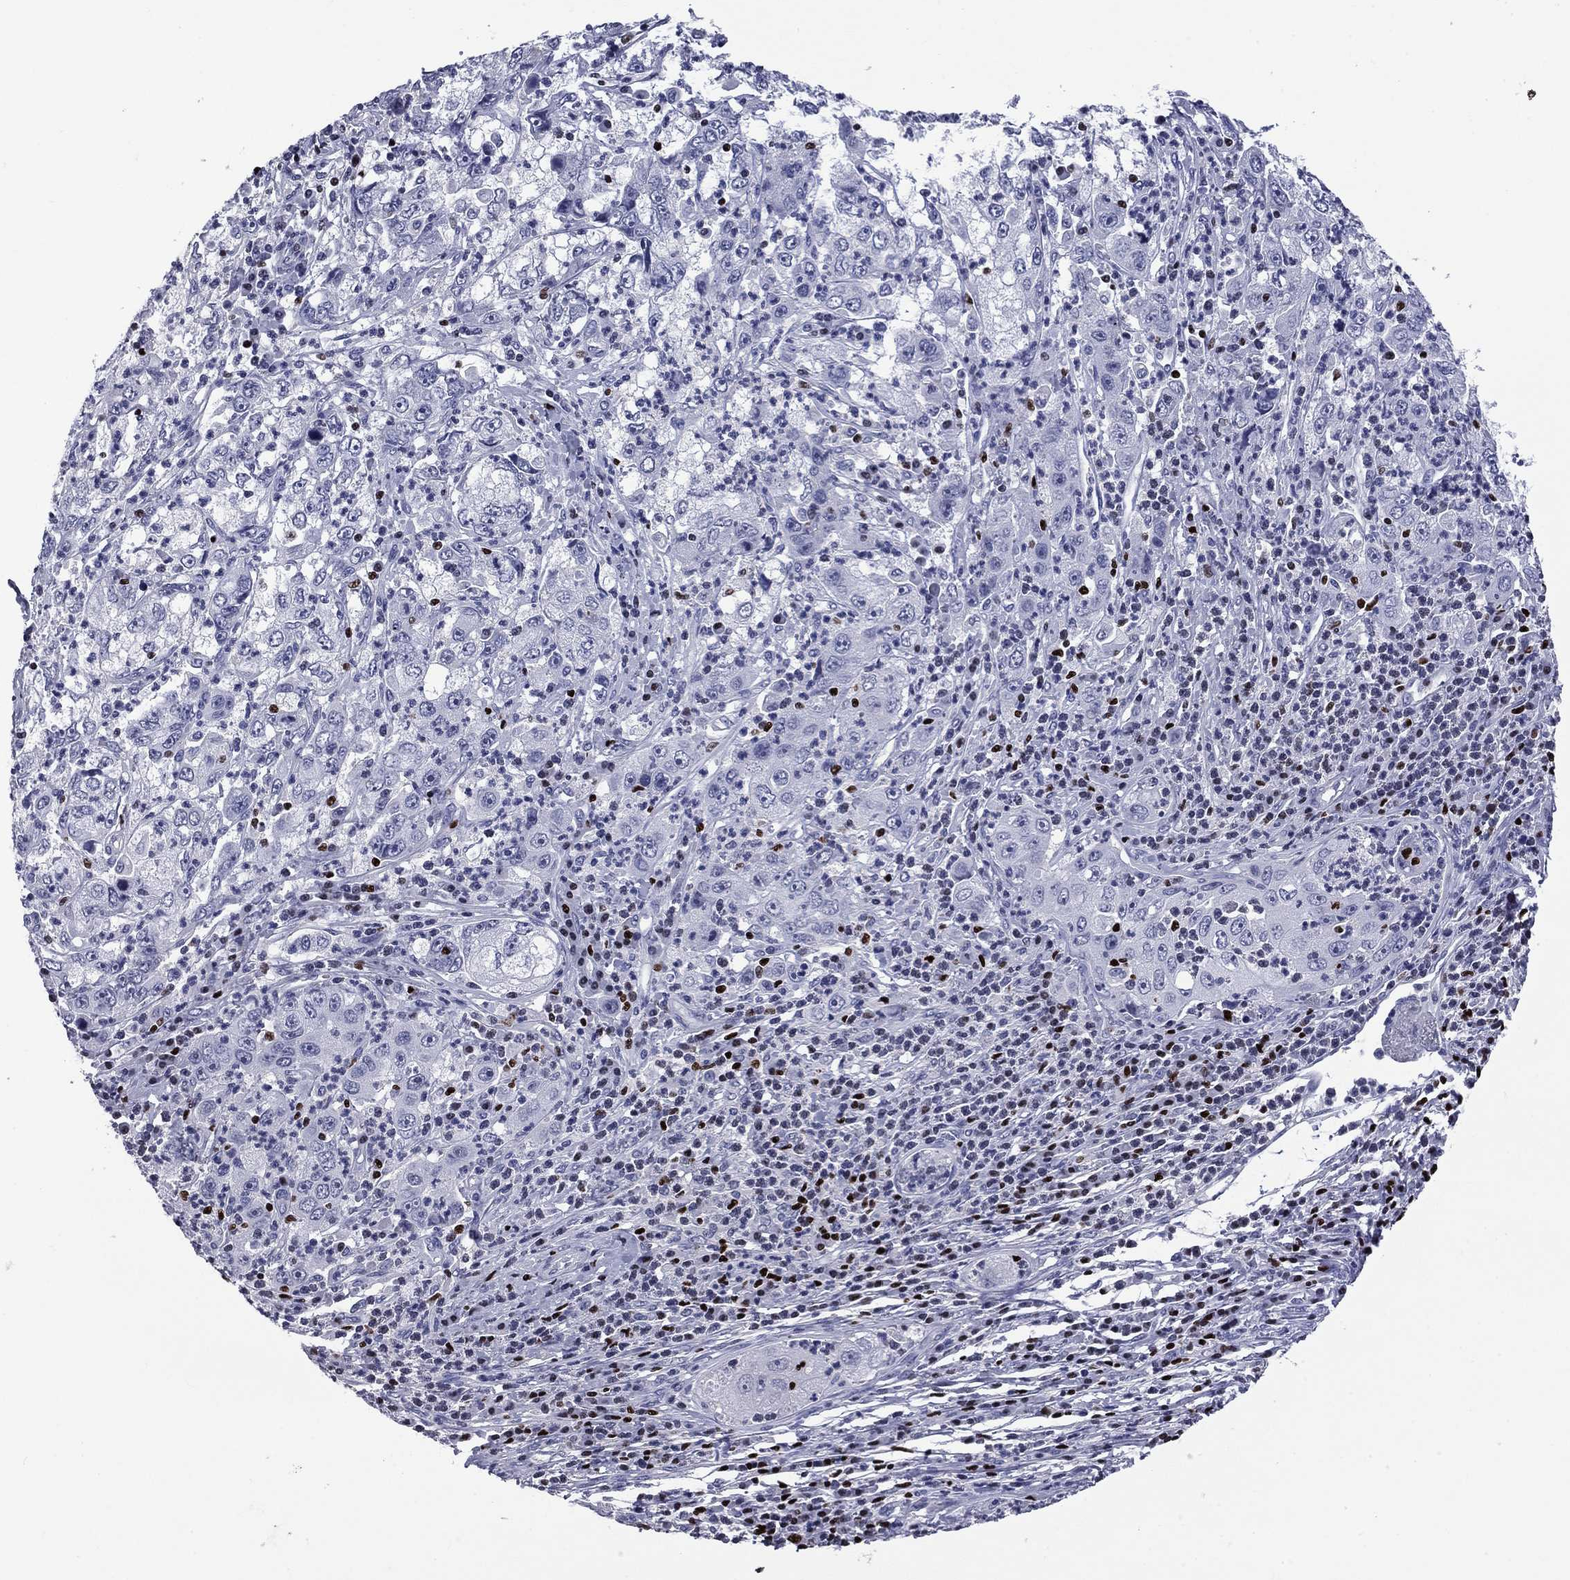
{"staining": {"intensity": "negative", "quantity": "none", "location": "none"}, "tissue": "cervical cancer", "cell_type": "Tumor cells", "image_type": "cancer", "snomed": [{"axis": "morphology", "description": "Squamous cell carcinoma, NOS"}, {"axis": "topography", "description": "Cervix"}], "caption": "This is an immunohistochemistry photomicrograph of squamous cell carcinoma (cervical). There is no expression in tumor cells.", "gene": "IKZF3", "patient": {"sex": "female", "age": 36}}